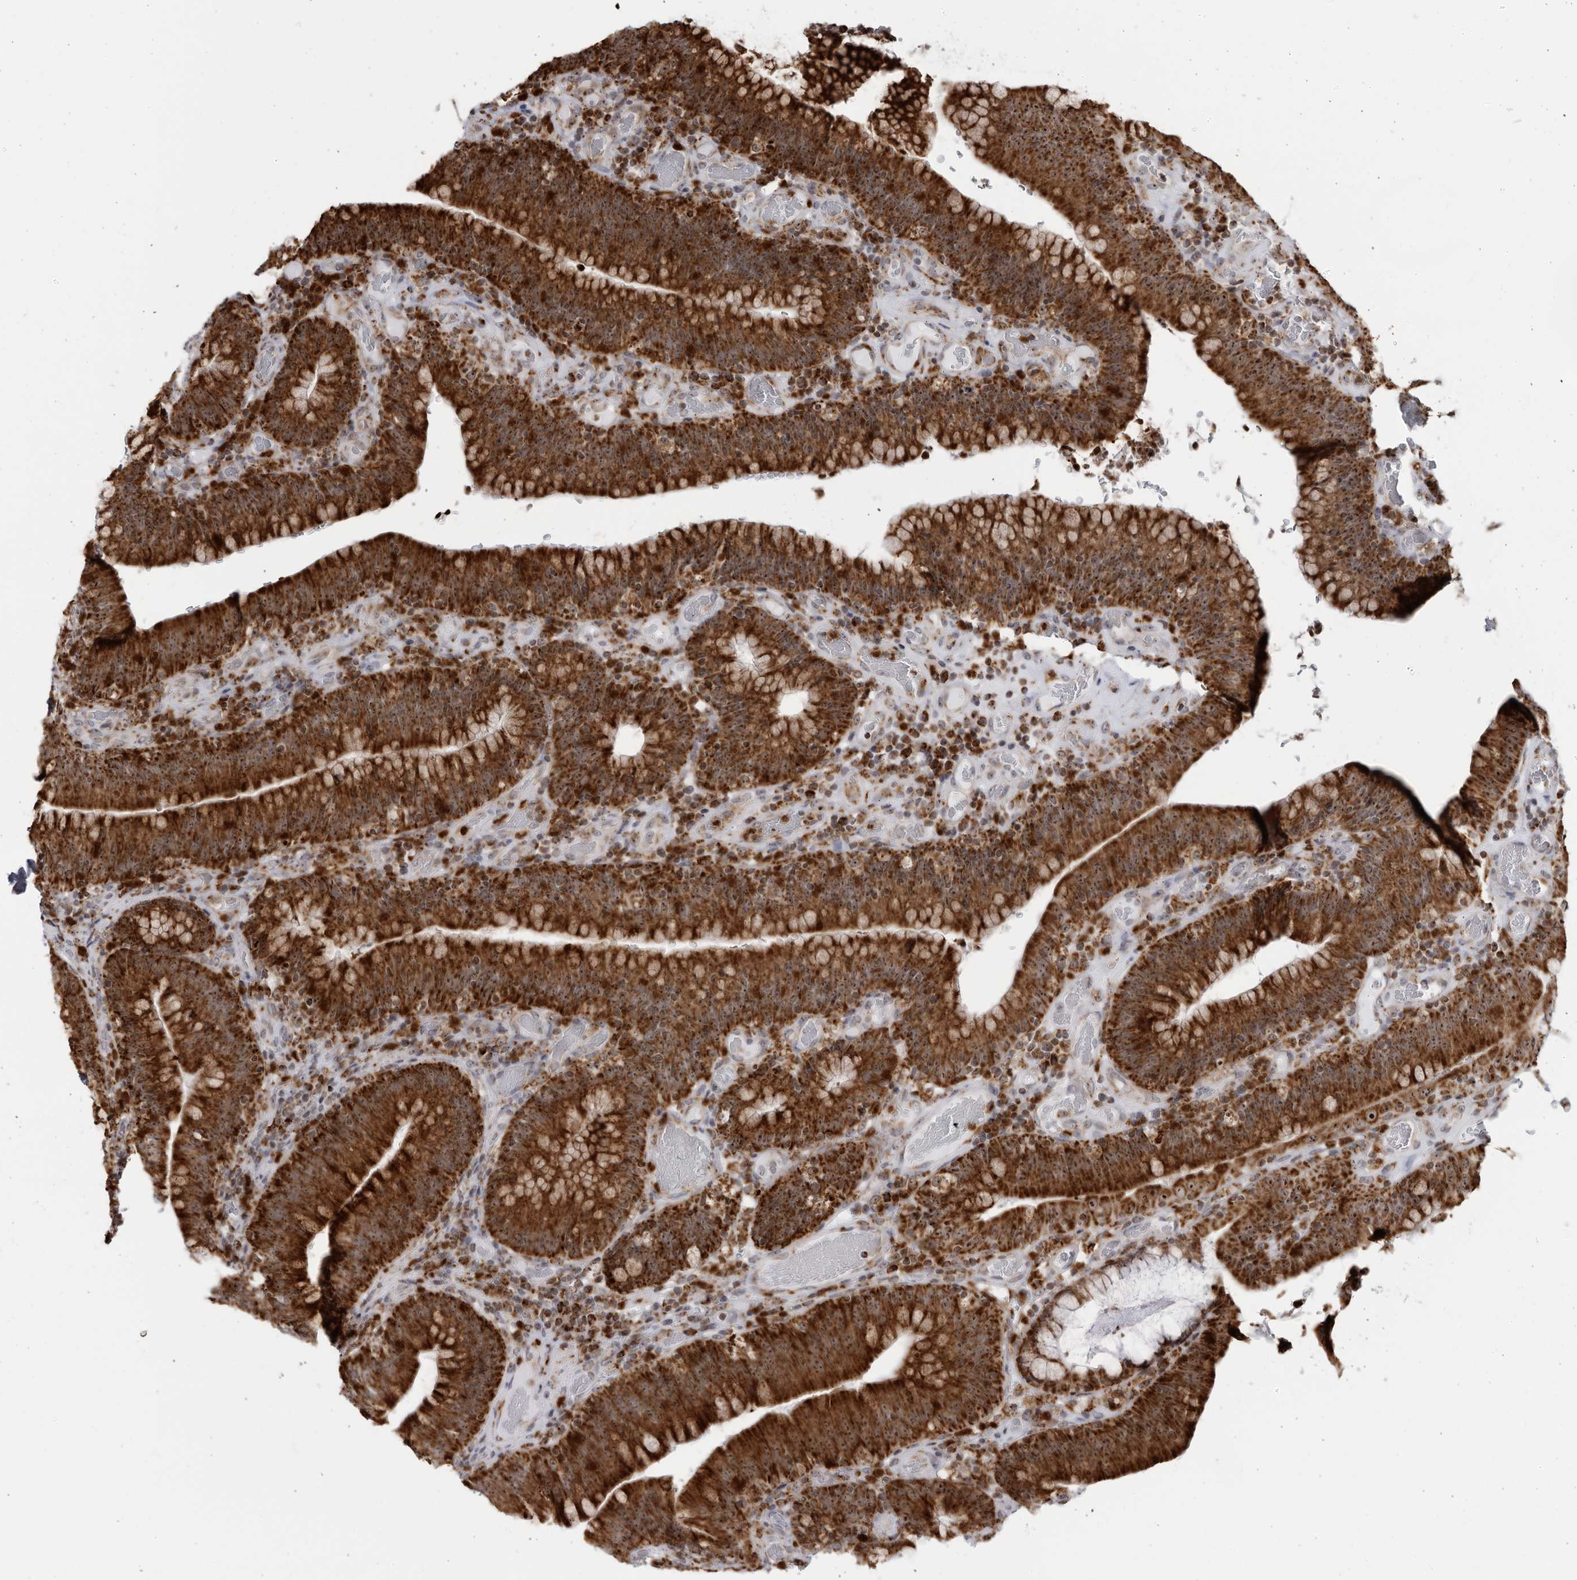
{"staining": {"intensity": "strong", "quantity": ">75%", "location": "cytoplasmic/membranous,nuclear"}, "tissue": "colorectal cancer", "cell_type": "Tumor cells", "image_type": "cancer", "snomed": [{"axis": "morphology", "description": "Normal tissue, NOS"}, {"axis": "topography", "description": "Colon"}], "caption": "Brown immunohistochemical staining in human colorectal cancer displays strong cytoplasmic/membranous and nuclear staining in approximately >75% of tumor cells.", "gene": "RBM34", "patient": {"sex": "female", "age": 82}}